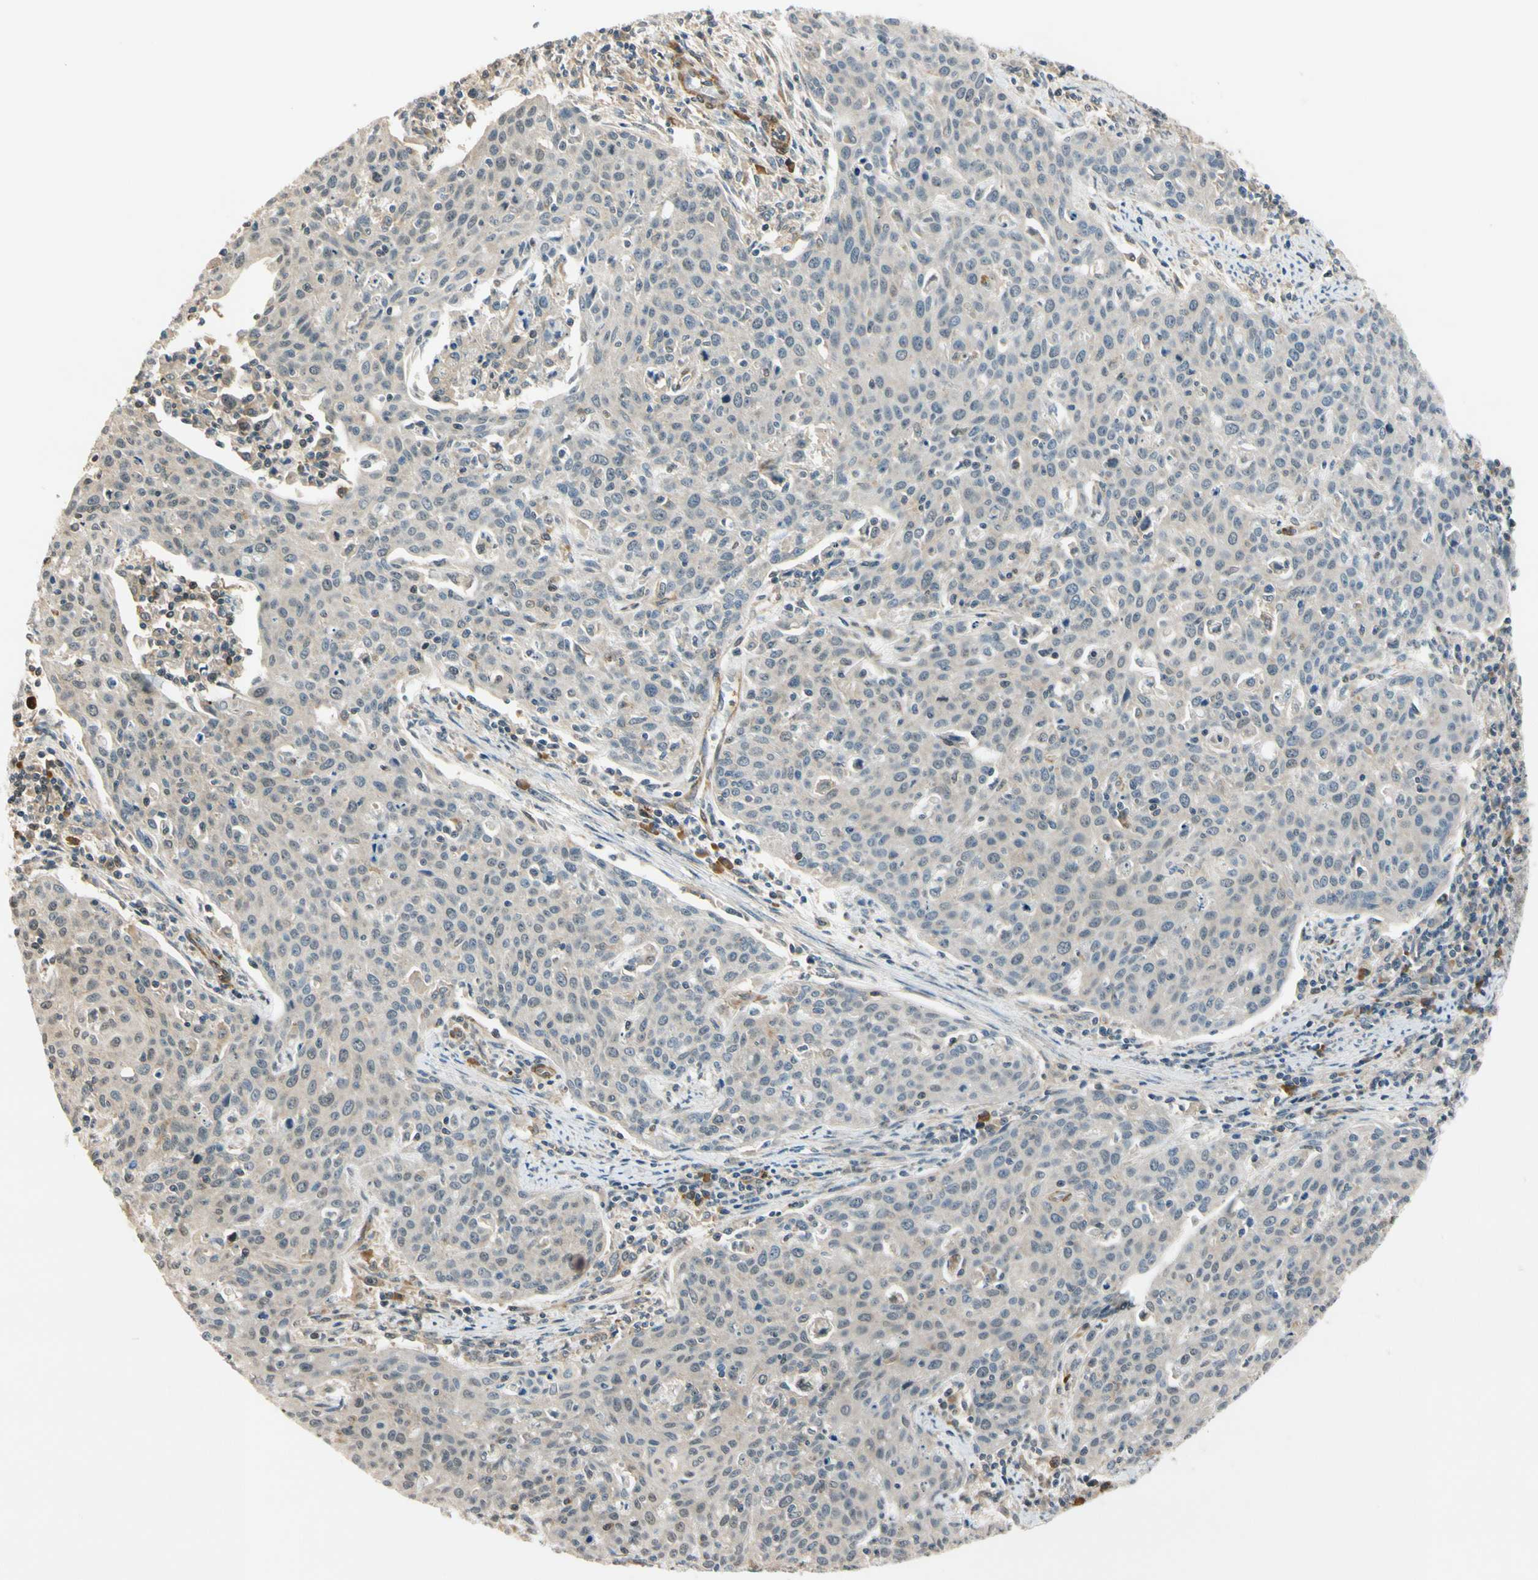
{"staining": {"intensity": "negative", "quantity": "none", "location": "none"}, "tissue": "cervical cancer", "cell_type": "Tumor cells", "image_type": "cancer", "snomed": [{"axis": "morphology", "description": "Squamous cell carcinoma, NOS"}, {"axis": "topography", "description": "Cervix"}], "caption": "The micrograph reveals no staining of tumor cells in cervical cancer (squamous cell carcinoma).", "gene": "RASGRF1", "patient": {"sex": "female", "age": 38}}